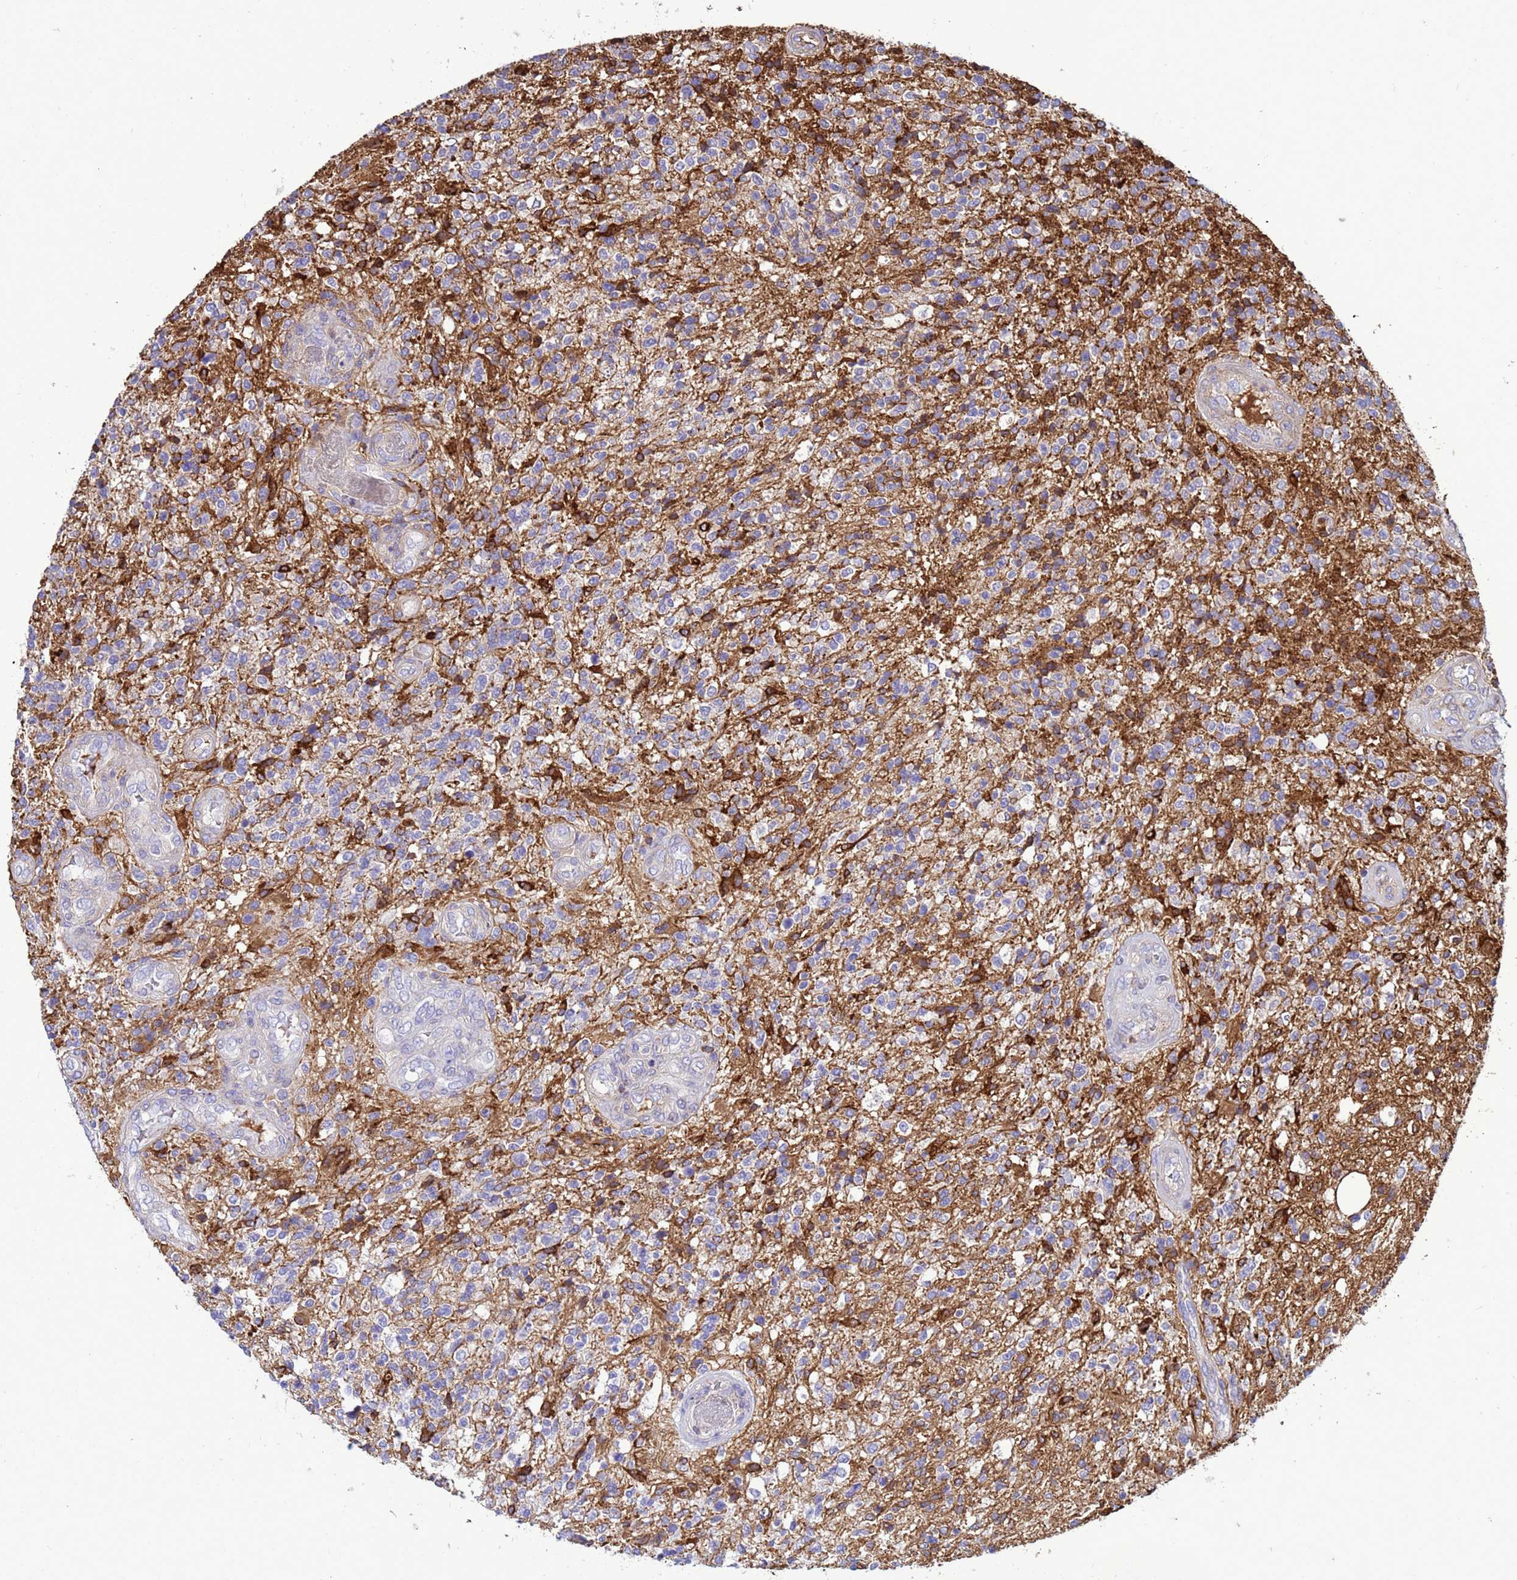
{"staining": {"intensity": "negative", "quantity": "none", "location": "none"}, "tissue": "glioma", "cell_type": "Tumor cells", "image_type": "cancer", "snomed": [{"axis": "morphology", "description": "Glioma, malignant, High grade"}, {"axis": "topography", "description": "Brain"}], "caption": "Tumor cells show no significant staining in malignant glioma (high-grade). (DAB (3,3'-diaminobenzidine) IHC with hematoxylin counter stain).", "gene": "EZR", "patient": {"sex": "male", "age": 56}}